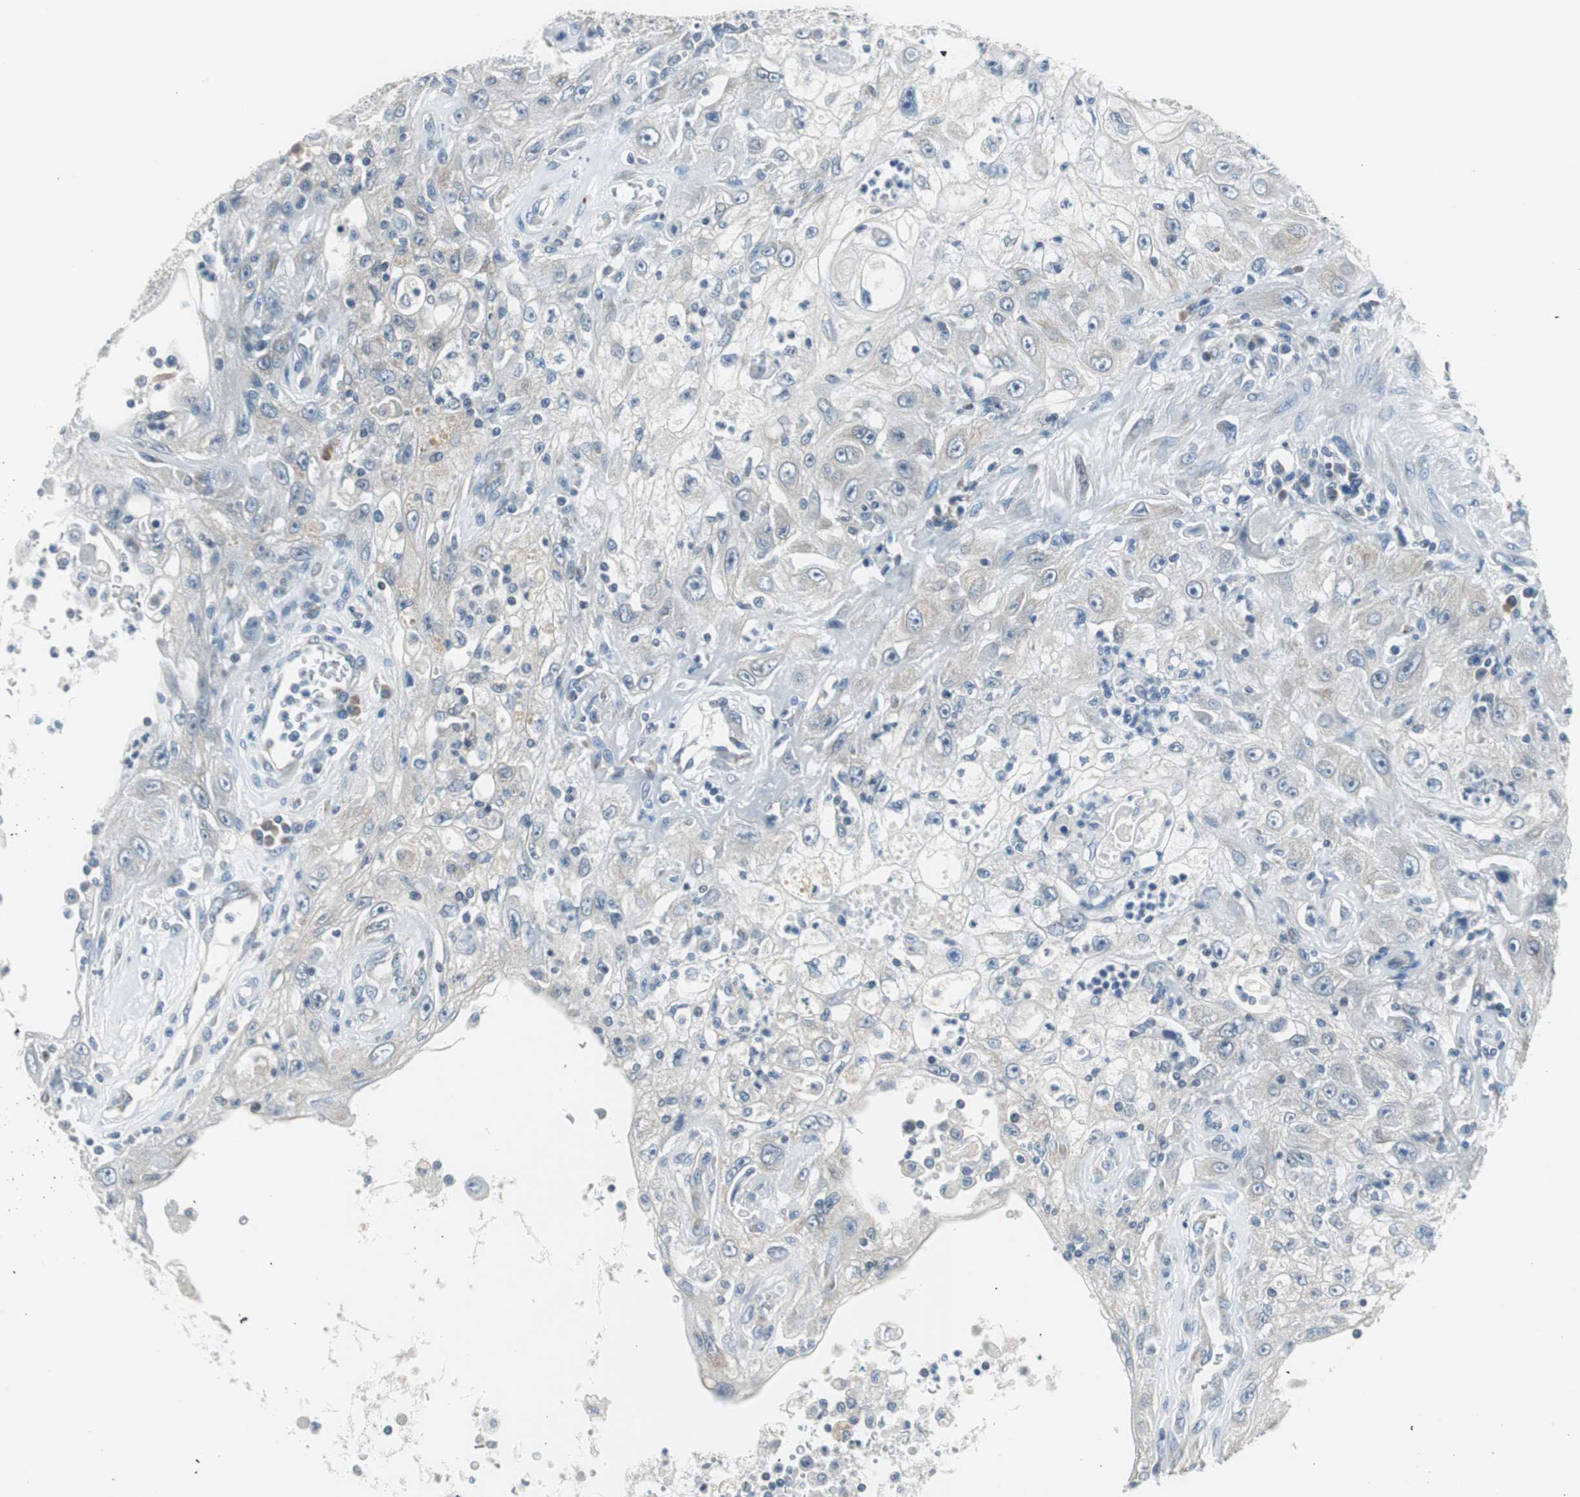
{"staining": {"intensity": "negative", "quantity": "none", "location": "none"}, "tissue": "skin cancer", "cell_type": "Tumor cells", "image_type": "cancer", "snomed": [{"axis": "morphology", "description": "Squamous cell carcinoma, NOS"}, {"axis": "topography", "description": "Skin"}], "caption": "High power microscopy histopathology image of an IHC photomicrograph of squamous cell carcinoma (skin), revealing no significant expression in tumor cells.", "gene": "PLAA", "patient": {"sex": "male", "age": 75}}